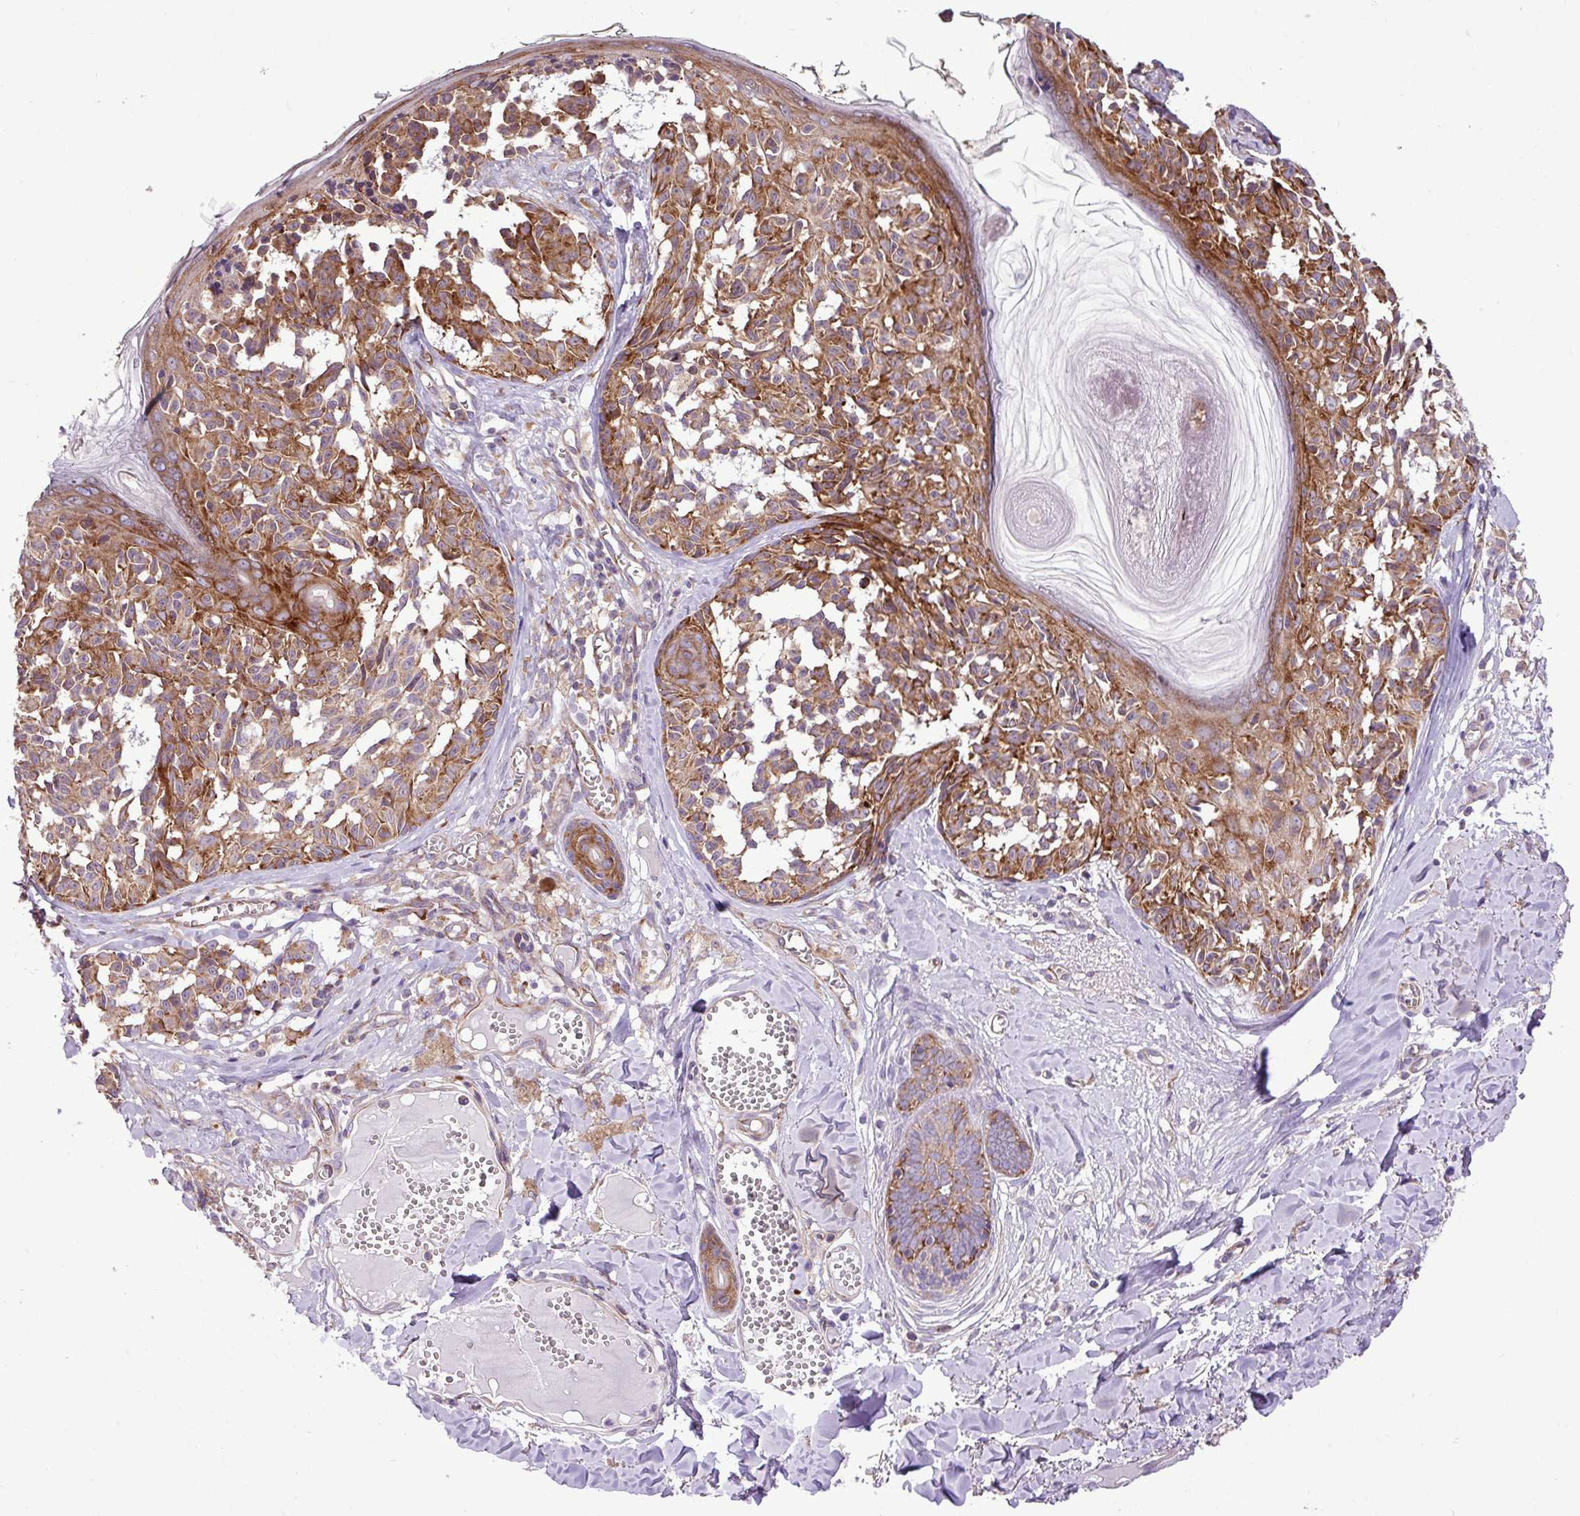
{"staining": {"intensity": "moderate", "quantity": ">75%", "location": "cytoplasmic/membranous"}, "tissue": "melanoma", "cell_type": "Tumor cells", "image_type": "cancer", "snomed": [{"axis": "morphology", "description": "Malignant melanoma, NOS"}, {"axis": "topography", "description": "Skin"}], "caption": "Human melanoma stained with a protein marker demonstrates moderate staining in tumor cells.", "gene": "RPL13", "patient": {"sex": "female", "age": 43}}